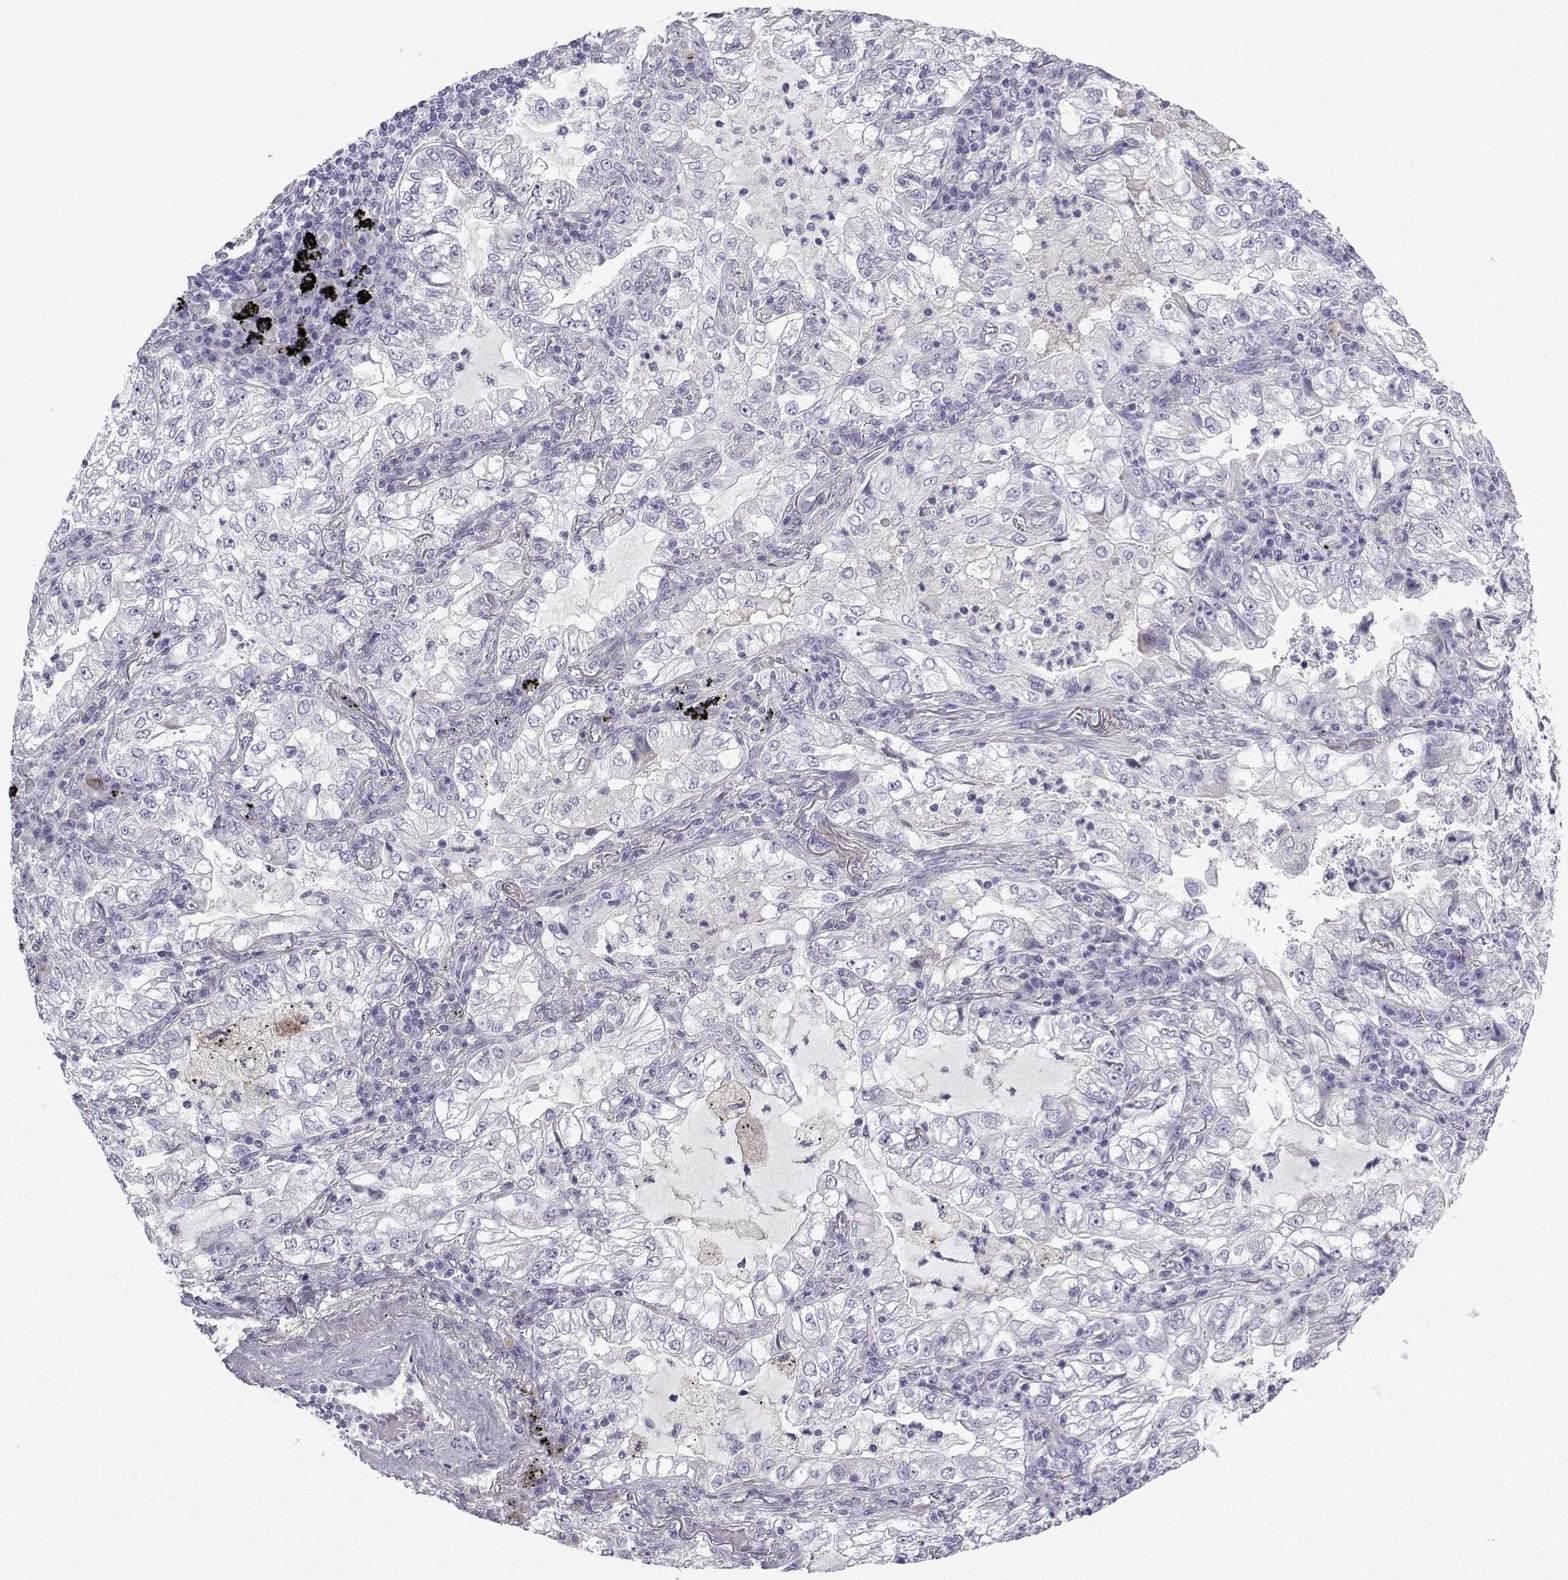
{"staining": {"intensity": "negative", "quantity": "none", "location": "none"}, "tissue": "lung cancer", "cell_type": "Tumor cells", "image_type": "cancer", "snomed": [{"axis": "morphology", "description": "Adenocarcinoma, NOS"}, {"axis": "topography", "description": "Lung"}], "caption": "Immunohistochemical staining of adenocarcinoma (lung) reveals no significant expression in tumor cells. (DAB immunohistochemistry with hematoxylin counter stain).", "gene": "SPACA7", "patient": {"sex": "female", "age": 73}}